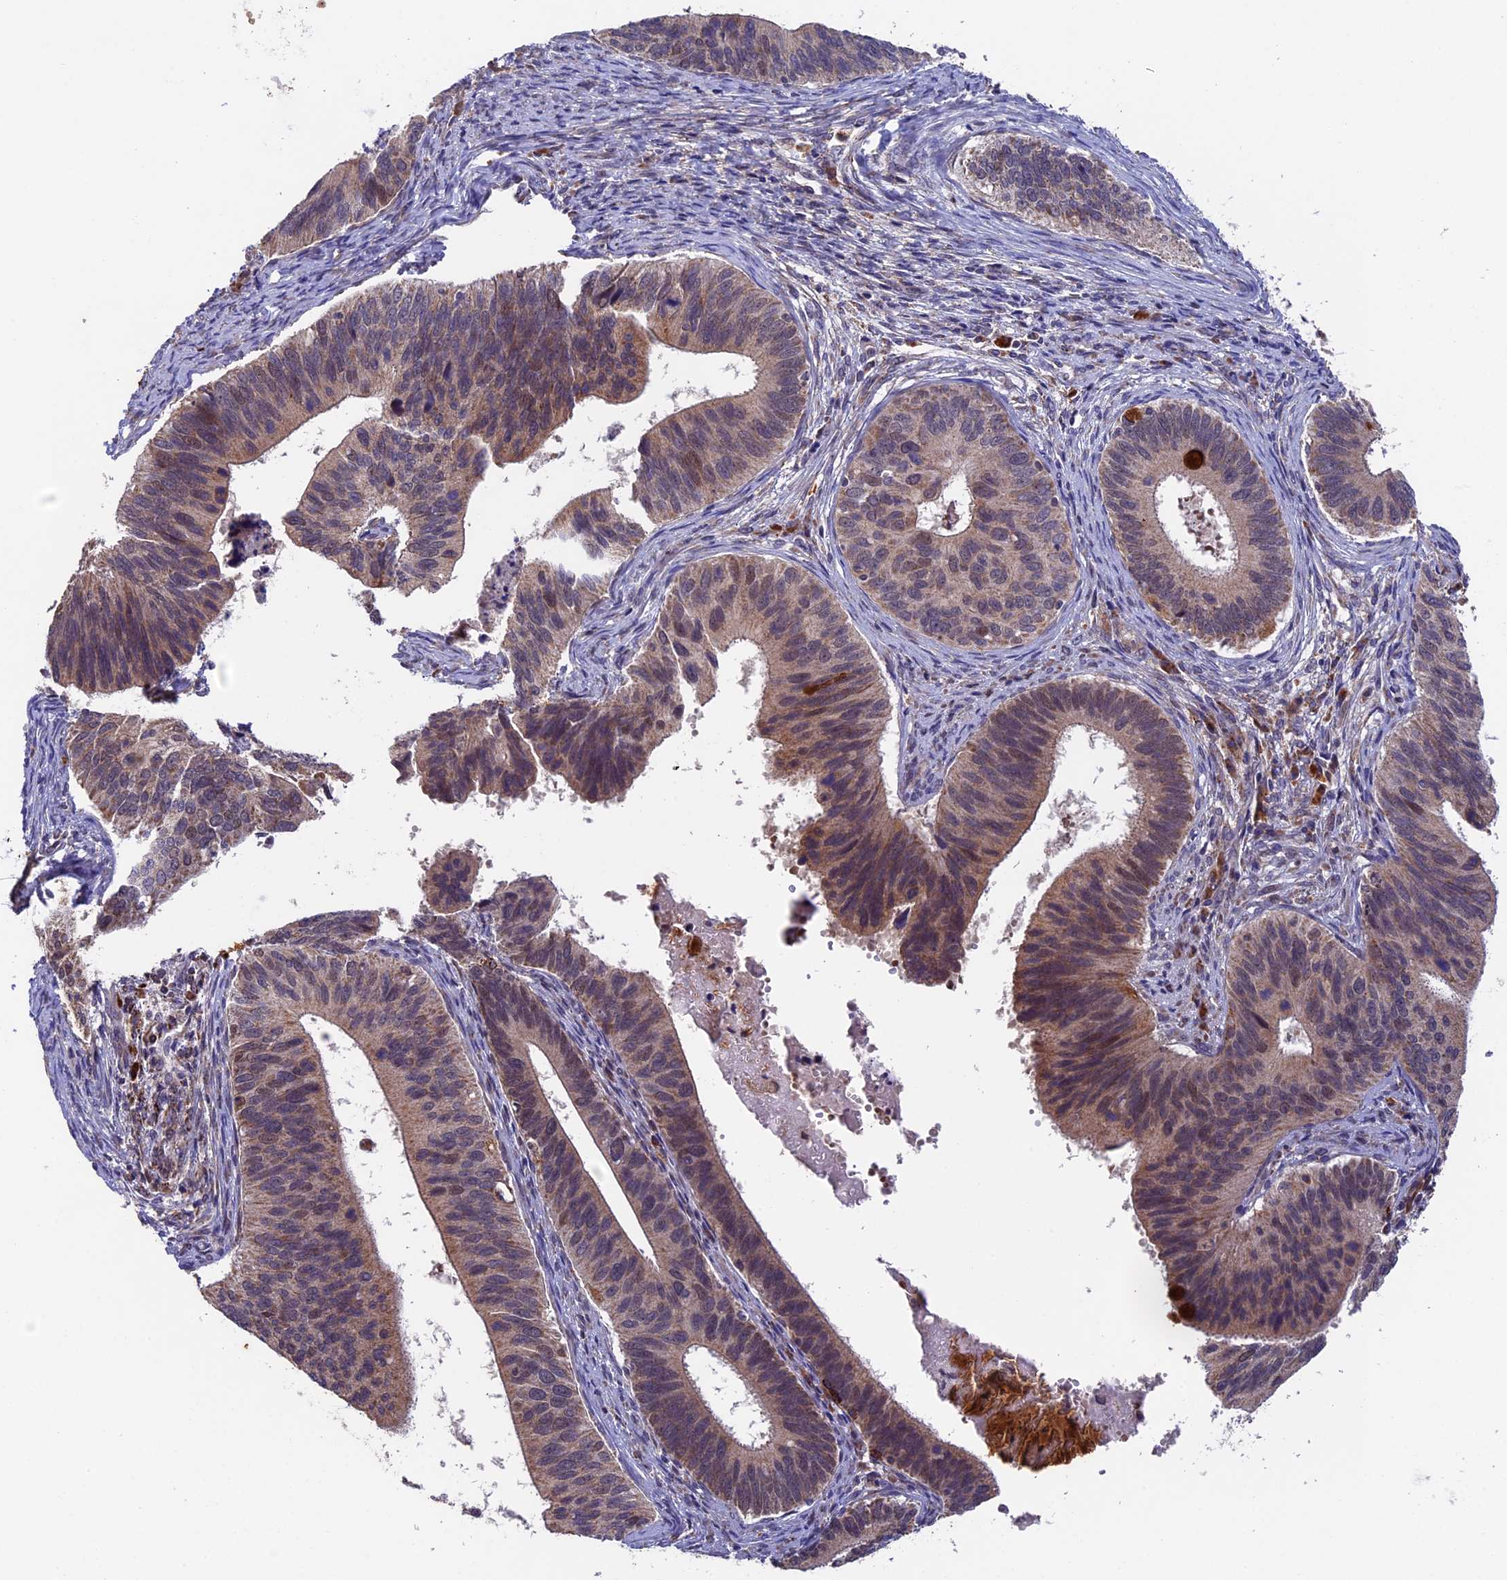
{"staining": {"intensity": "weak", "quantity": ">75%", "location": "cytoplasmic/membranous"}, "tissue": "cervical cancer", "cell_type": "Tumor cells", "image_type": "cancer", "snomed": [{"axis": "morphology", "description": "Adenocarcinoma, NOS"}, {"axis": "topography", "description": "Cervix"}], "caption": "Human cervical adenocarcinoma stained with a protein marker displays weak staining in tumor cells.", "gene": "RNF17", "patient": {"sex": "female", "age": 42}}